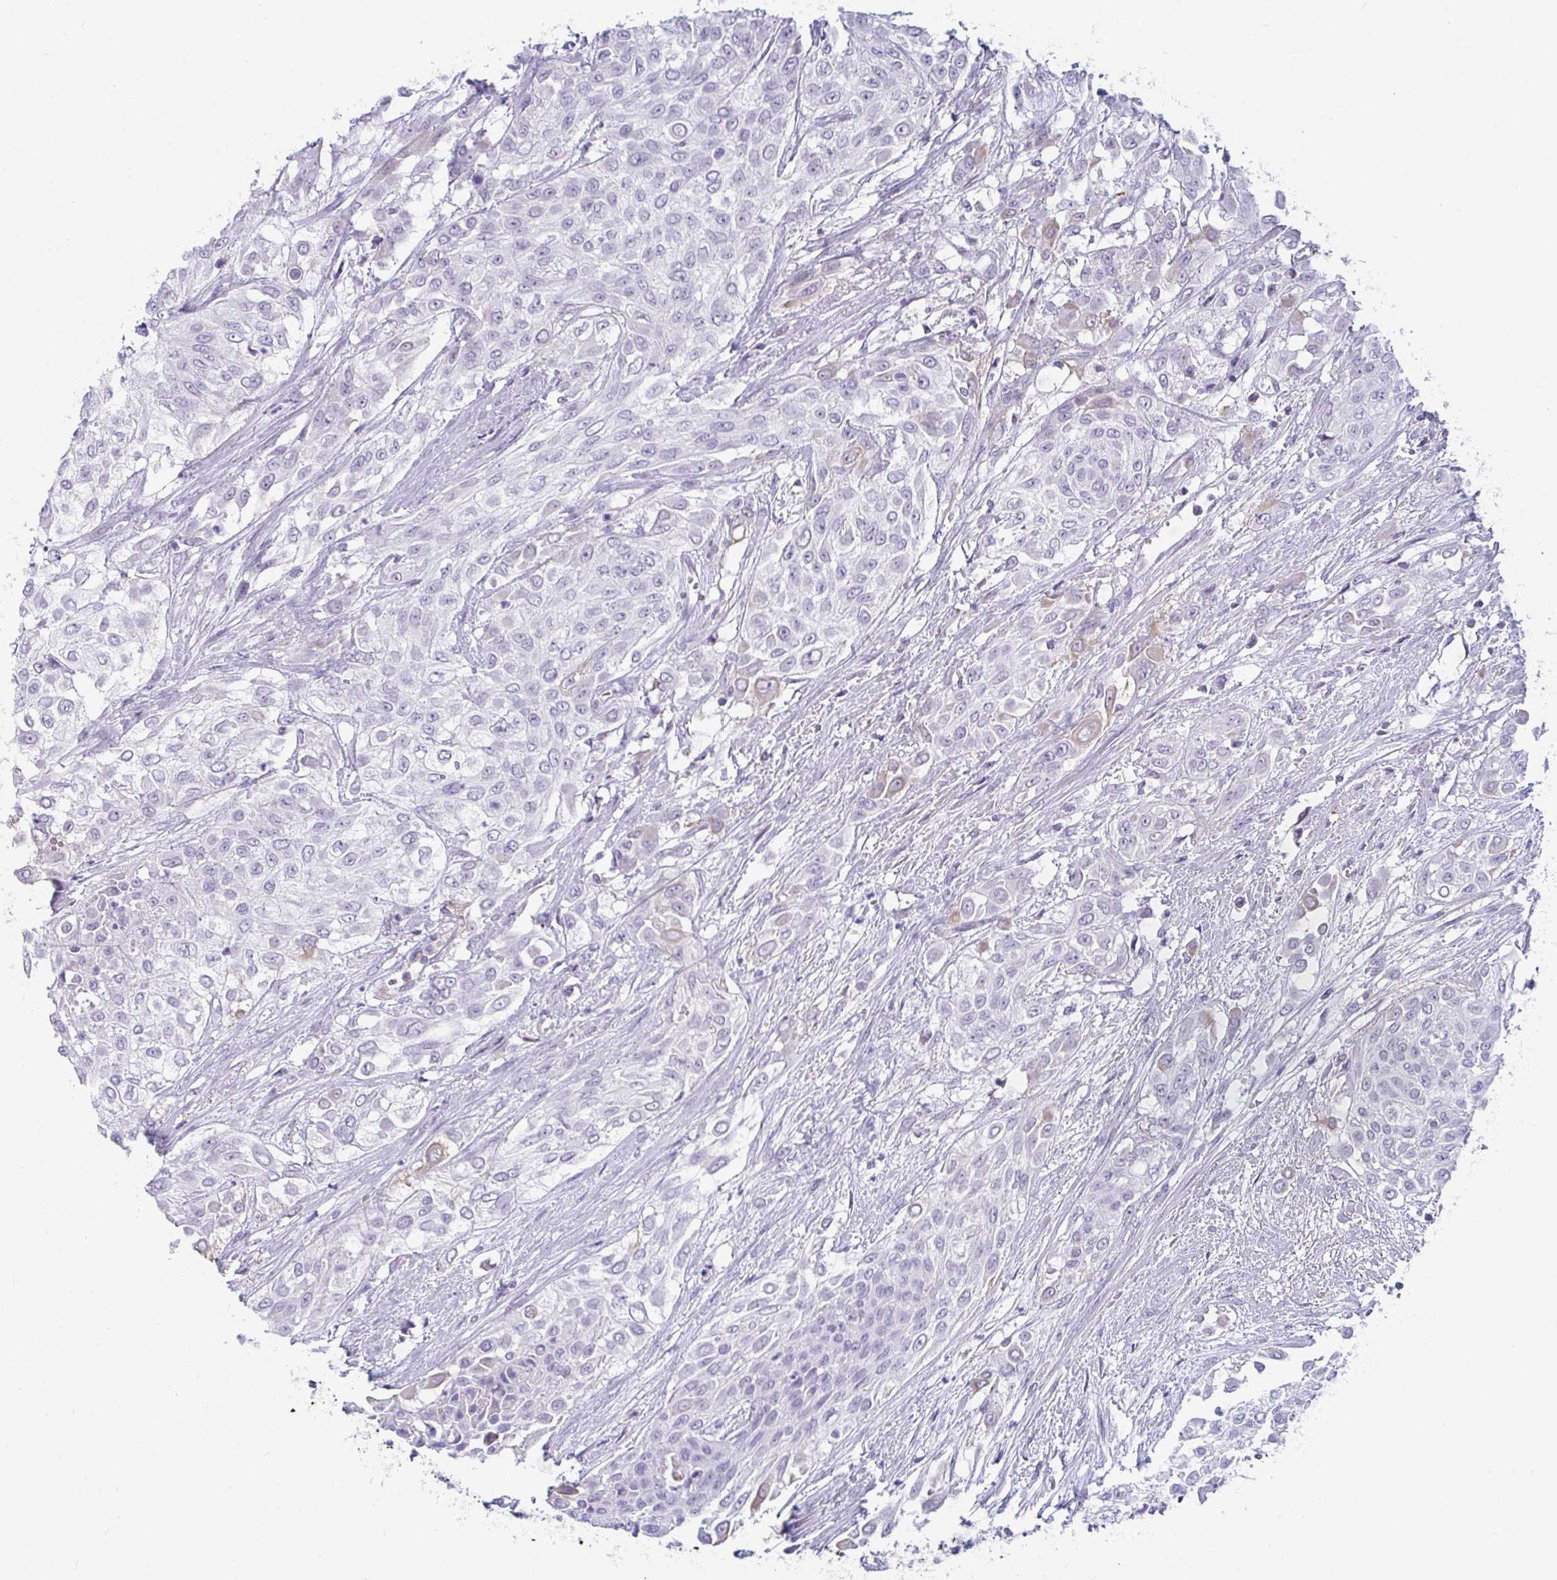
{"staining": {"intensity": "negative", "quantity": "none", "location": "none"}, "tissue": "urothelial cancer", "cell_type": "Tumor cells", "image_type": "cancer", "snomed": [{"axis": "morphology", "description": "Urothelial carcinoma, High grade"}, {"axis": "topography", "description": "Urinary bladder"}], "caption": "IHC micrograph of neoplastic tissue: human high-grade urothelial carcinoma stained with DAB (3,3'-diaminobenzidine) exhibits no significant protein positivity in tumor cells.", "gene": "NPY", "patient": {"sex": "male", "age": 57}}